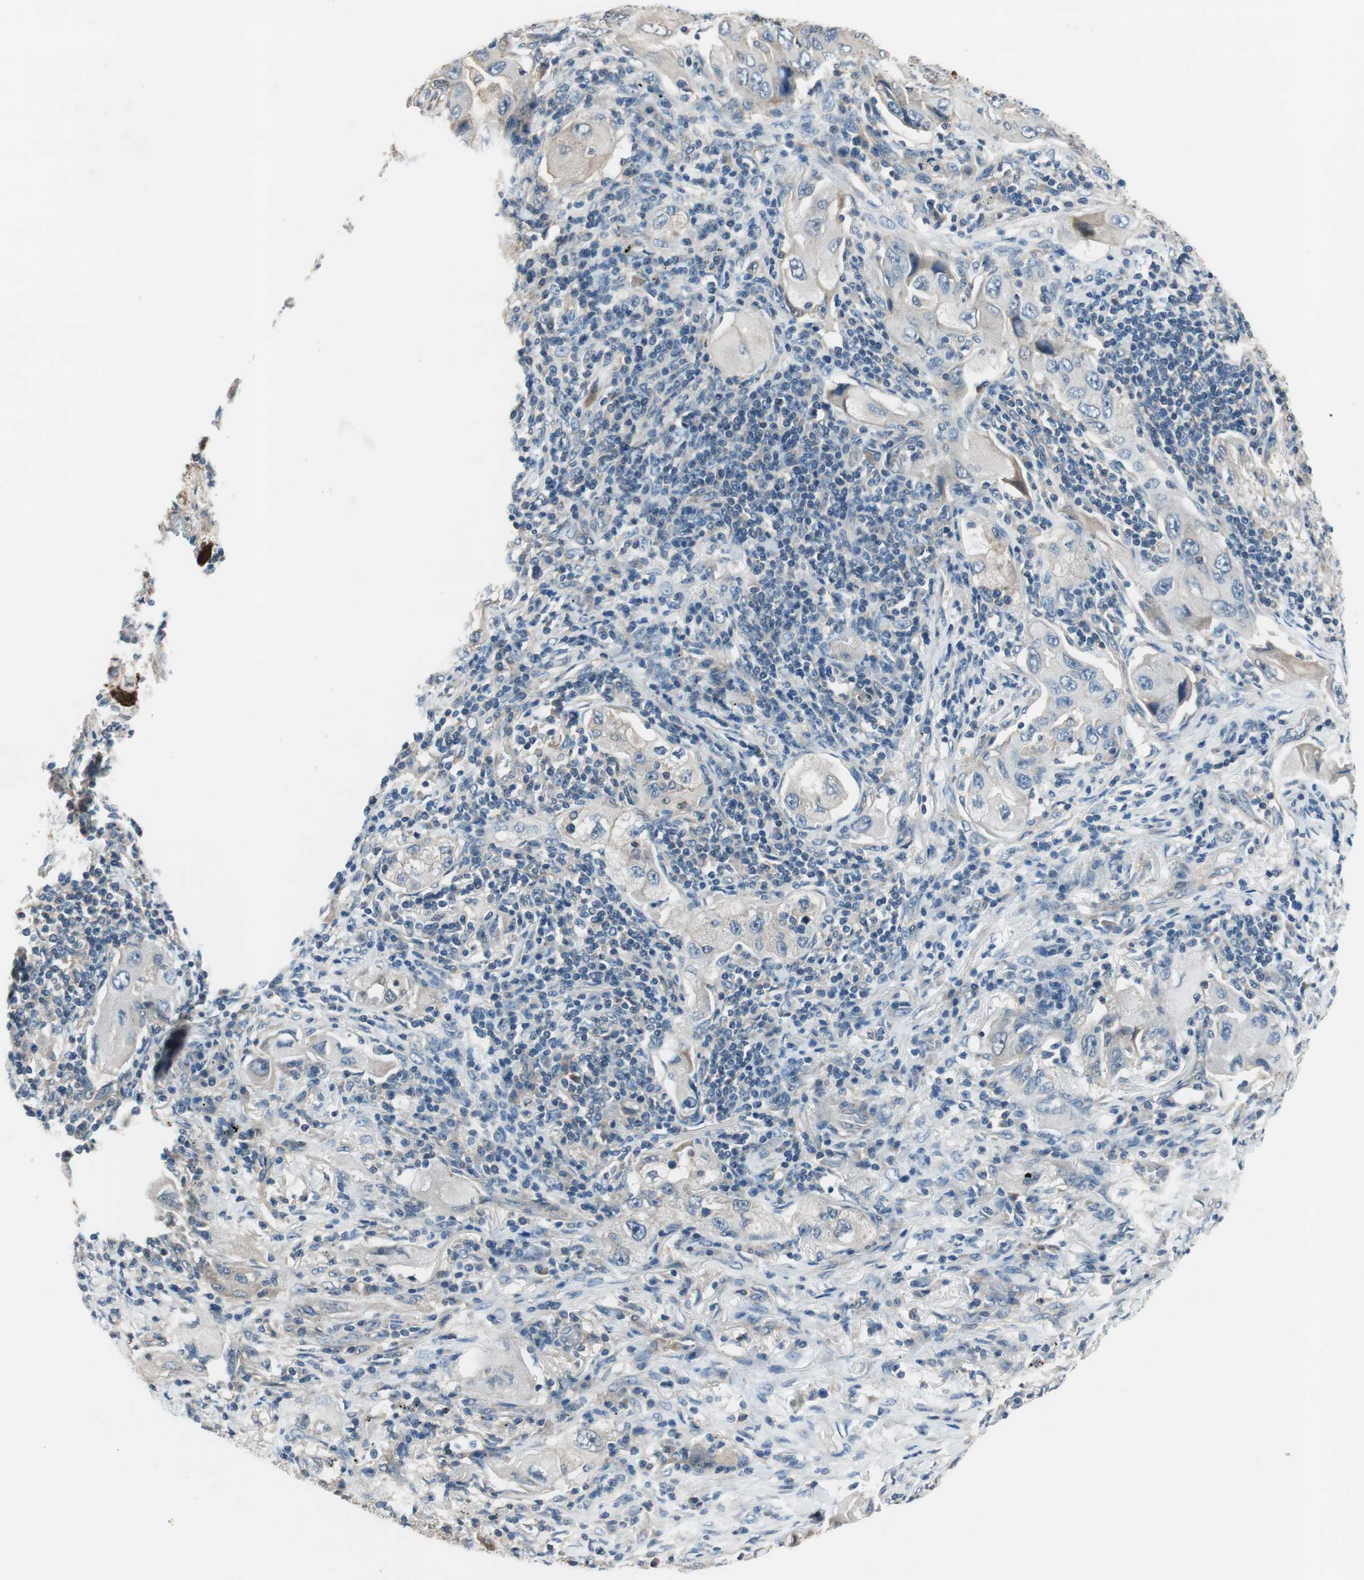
{"staining": {"intensity": "moderate", "quantity": "<25%", "location": "cytoplasmic/membranous"}, "tissue": "lung cancer", "cell_type": "Tumor cells", "image_type": "cancer", "snomed": [{"axis": "morphology", "description": "Adenocarcinoma, NOS"}, {"axis": "topography", "description": "Lung"}], "caption": "Protein positivity by IHC demonstrates moderate cytoplasmic/membranous positivity in about <25% of tumor cells in lung cancer. (IHC, brightfield microscopy, high magnification).", "gene": "CALML3", "patient": {"sex": "female", "age": 65}}